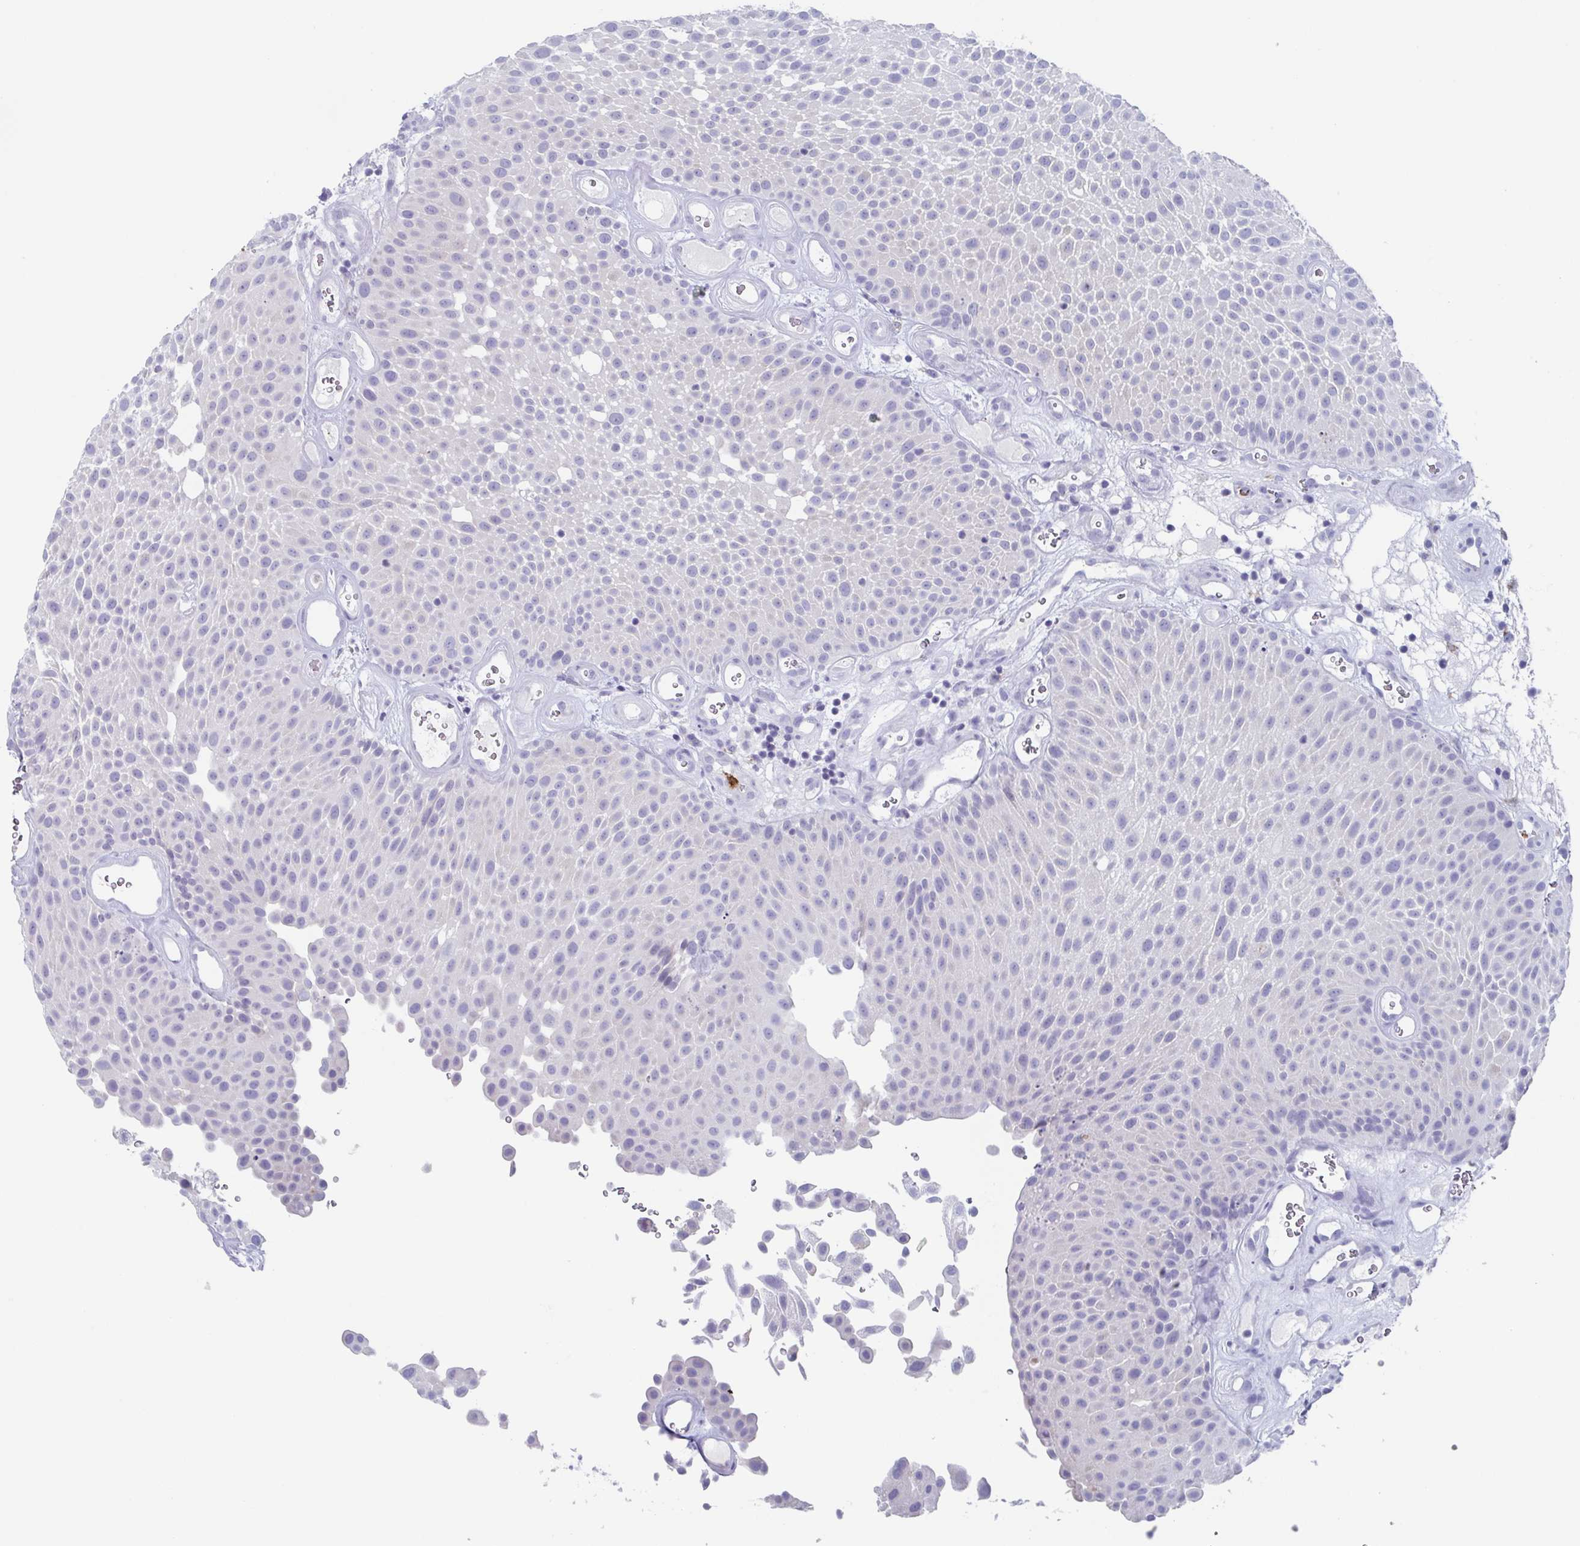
{"staining": {"intensity": "negative", "quantity": "none", "location": "none"}, "tissue": "urothelial cancer", "cell_type": "Tumor cells", "image_type": "cancer", "snomed": [{"axis": "morphology", "description": "Urothelial carcinoma, Low grade"}, {"axis": "topography", "description": "Urinary bladder"}], "caption": "Low-grade urothelial carcinoma stained for a protein using IHC demonstrates no positivity tumor cells.", "gene": "LYRM2", "patient": {"sex": "male", "age": 72}}